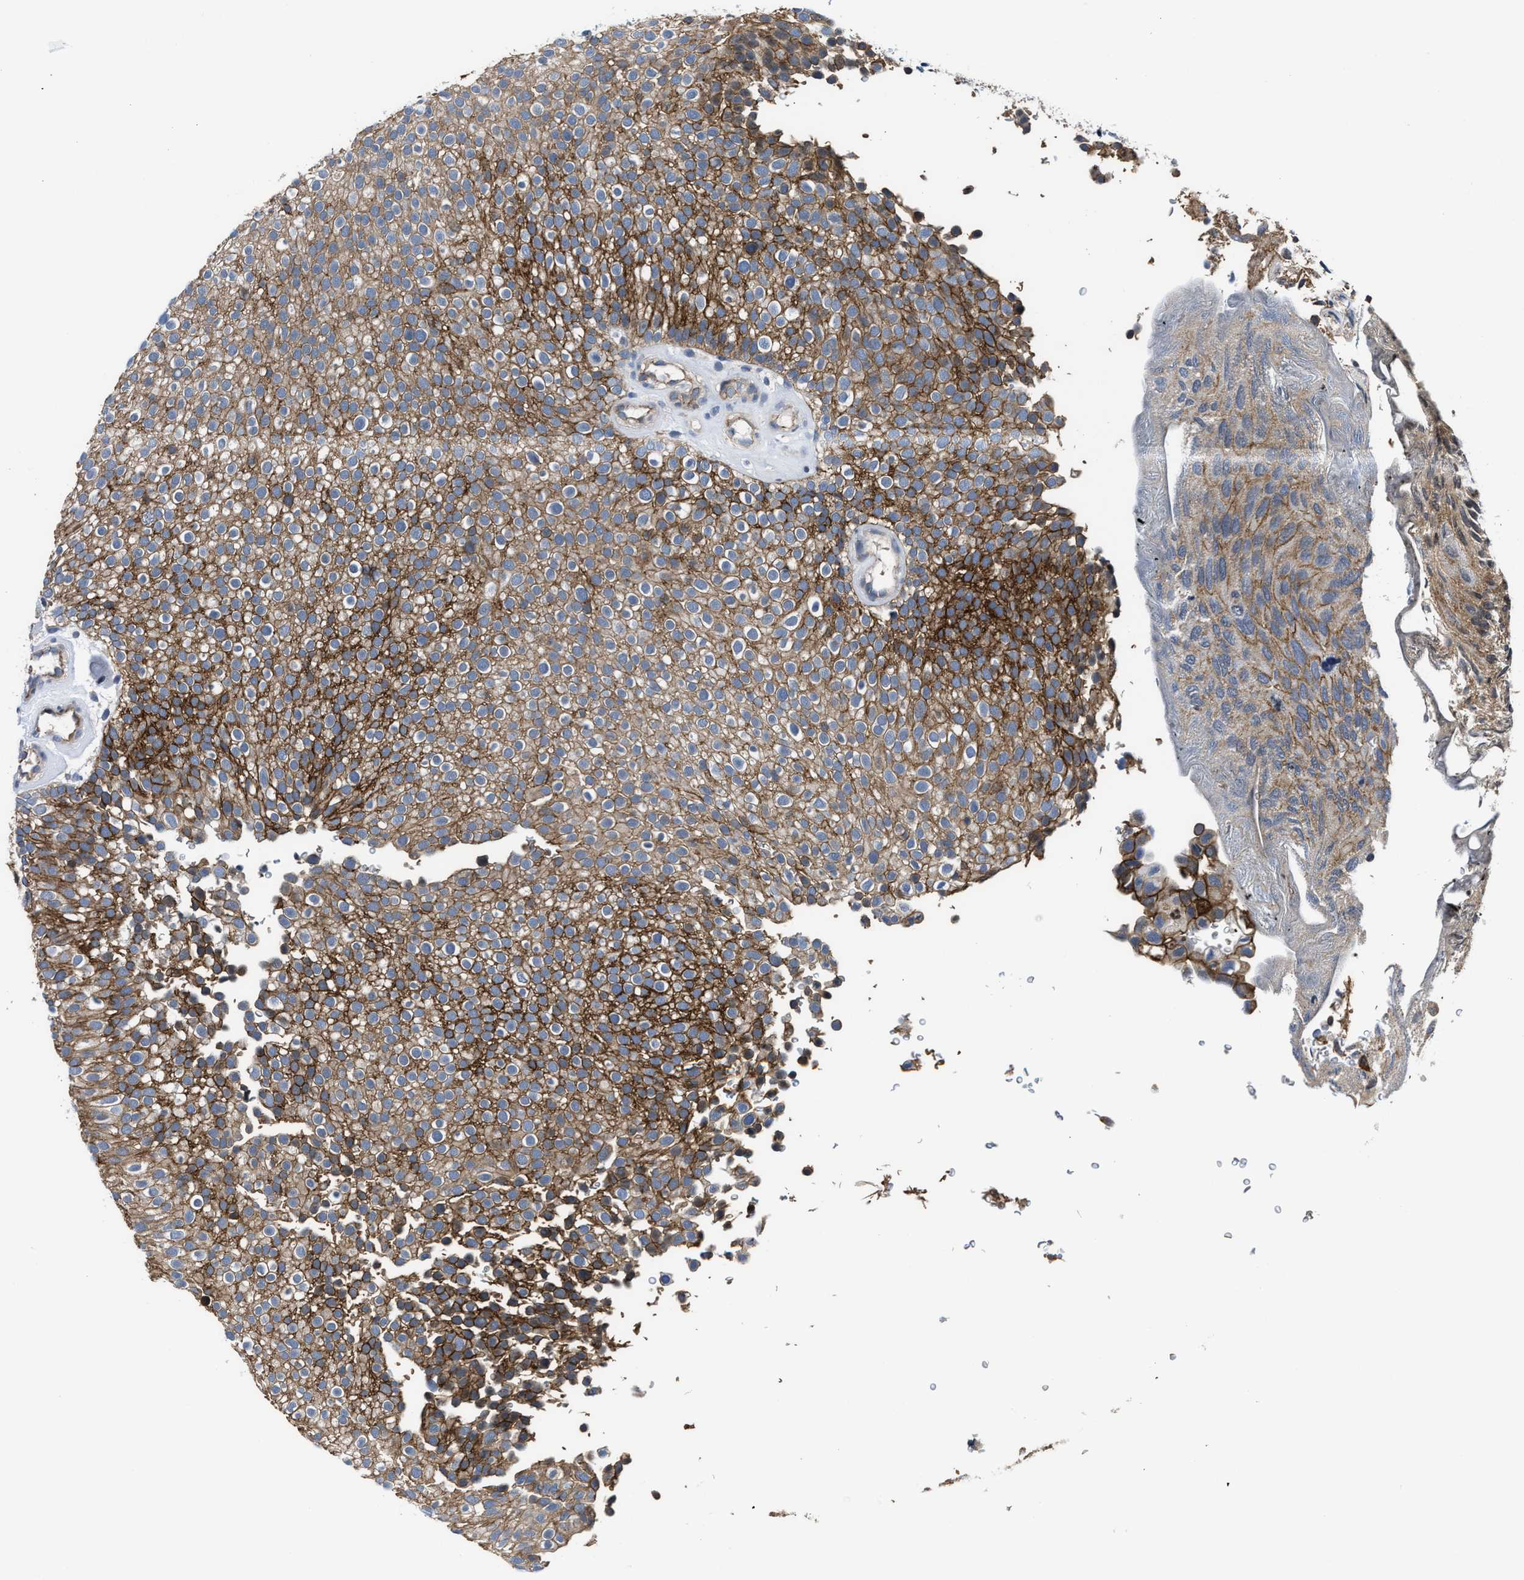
{"staining": {"intensity": "moderate", "quantity": ">75%", "location": "cytoplasmic/membranous"}, "tissue": "urothelial cancer", "cell_type": "Tumor cells", "image_type": "cancer", "snomed": [{"axis": "morphology", "description": "Urothelial carcinoma, Low grade"}, {"axis": "topography", "description": "Urinary bladder"}], "caption": "A brown stain shows moderate cytoplasmic/membranous positivity of a protein in human urothelial cancer tumor cells. The protein is shown in brown color, while the nuclei are stained blue.", "gene": "GHITM", "patient": {"sex": "male", "age": 78}}